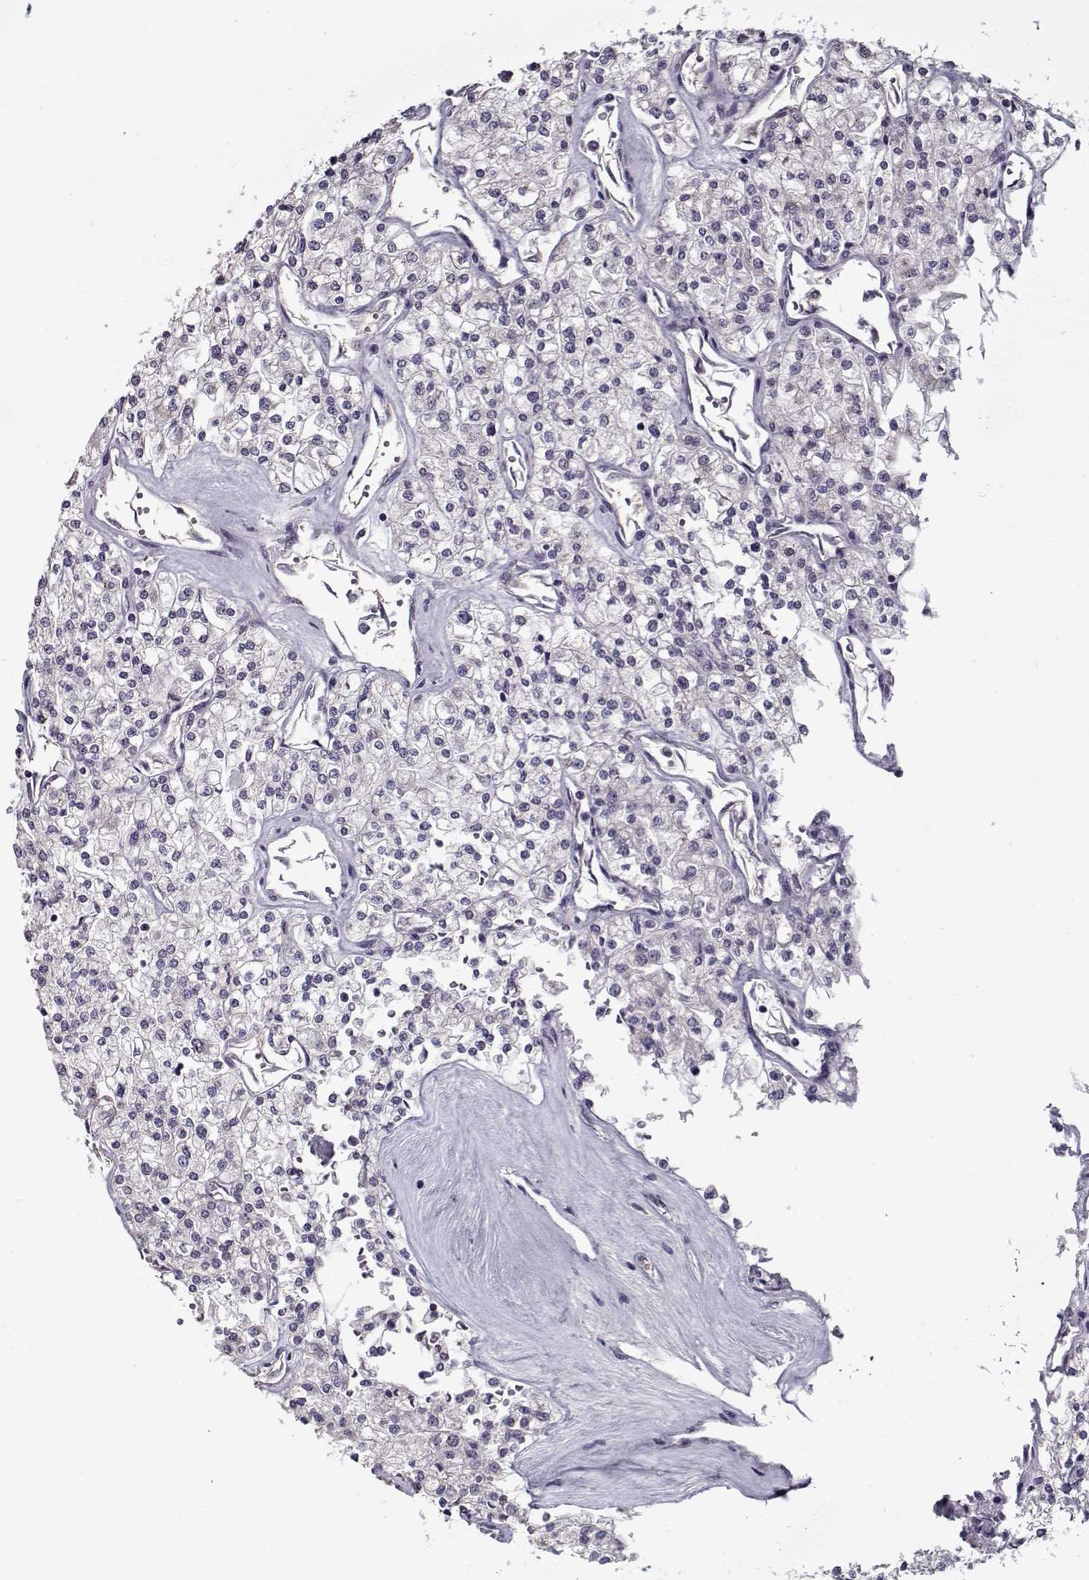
{"staining": {"intensity": "negative", "quantity": "none", "location": "none"}, "tissue": "renal cancer", "cell_type": "Tumor cells", "image_type": "cancer", "snomed": [{"axis": "morphology", "description": "Adenocarcinoma, NOS"}, {"axis": "topography", "description": "Kidney"}], "caption": "Immunohistochemistry histopathology image of renal cancer stained for a protein (brown), which demonstrates no staining in tumor cells.", "gene": "SEC16B", "patient": {"sex": "male", "age": 80}}